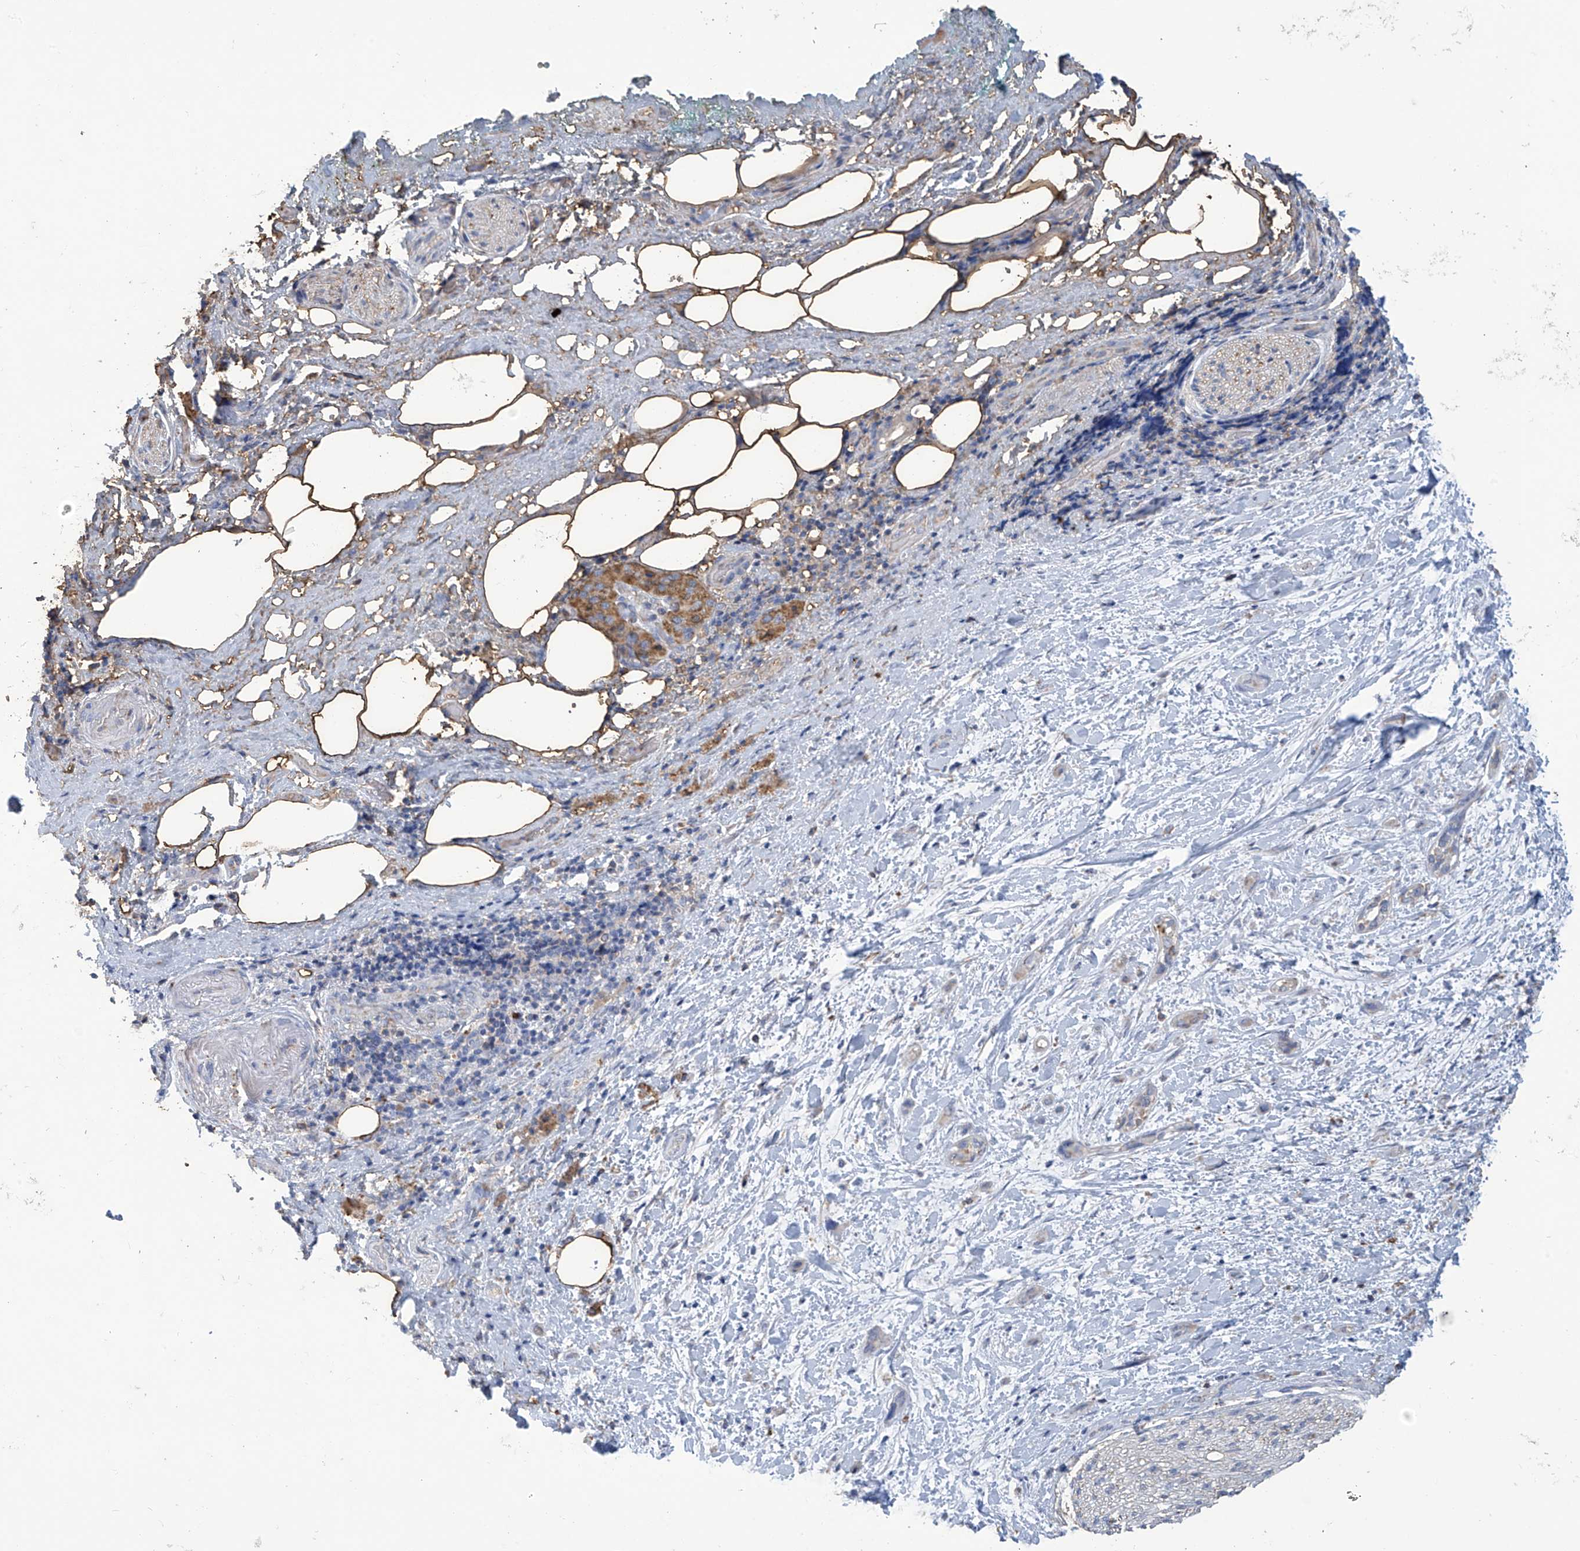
{"staining": {"intensity": "moderate", "quantity": ">75%", "location": "cytoplasmic/membranous"}, "tissue": "pancreatic cancer", "cell_type": "Tumor cells", "image_type": "cancer", "snomed": [{"axis": "morphology", "description": "Normal tissue, NOS"}, {"axis": "morphology", "description": "Adenocarcinoma, NOS"}, {"axis": "topography", "description": "Pancreas"}, {"axis": "topography", "description": "Peripheral nerve tissue"}], "caption": "High-magnification brightfield microscopy of pancreatic cancer (adenocarcinoma) stained with DAB (3,3'-diaminobenzidine) (brown) and counterstained with hematoxylin (blue). tumor cells exhibit moderate cytoplasmic/membranous positivity is appreciated in about>75% of cells. The staining is performed using DAB (3,3'-diaminobenzidine) brown chromogen to label protein expression. The nuclei are counter-stained blue using hematoxylin.", "gene": "OGT", "patient": {"sex": "female", "age": 63}}